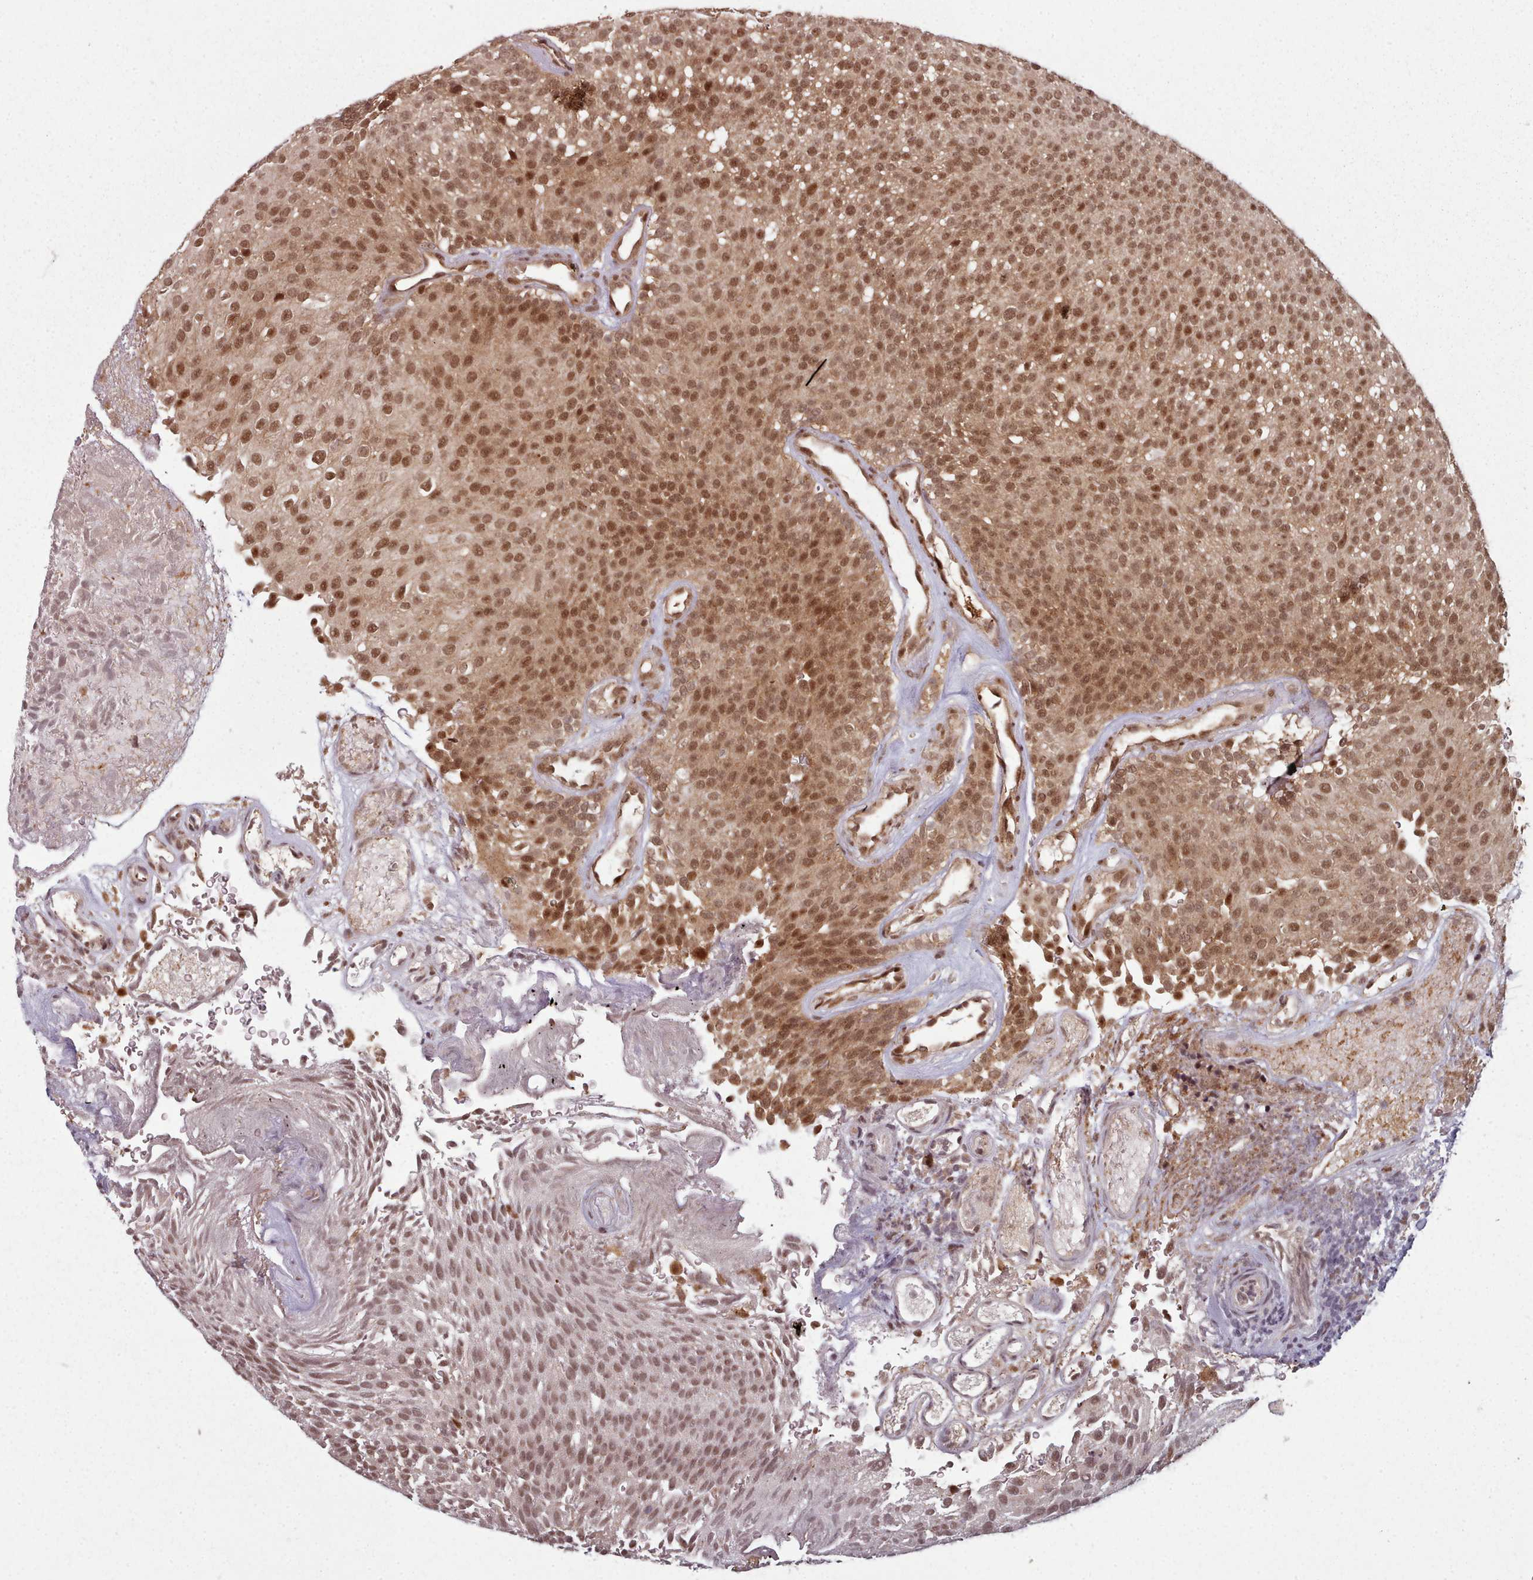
{"staining": {"intensity": "moderate", "quantity": ">75%", "location": "cytoplasmic/membranous,nuclear"}, "tissue": "urothelial cancer", "cell_type": "Tumor cells", "image_type": "cancer", "snomed": [{"axis": "morphology", "description": "Urothelial carcinoma, Low grade"}, {"axis": "topography", "description": "Urinary bladder"}], "caption": "Tumor cells show moderate cytoplasmic/membranous and nuclear expression in approximately >75% of cells in urothelial carcinoma (low-grade).", "gene": "DHX8", "patient": {"sex": "male", "age": 78}}